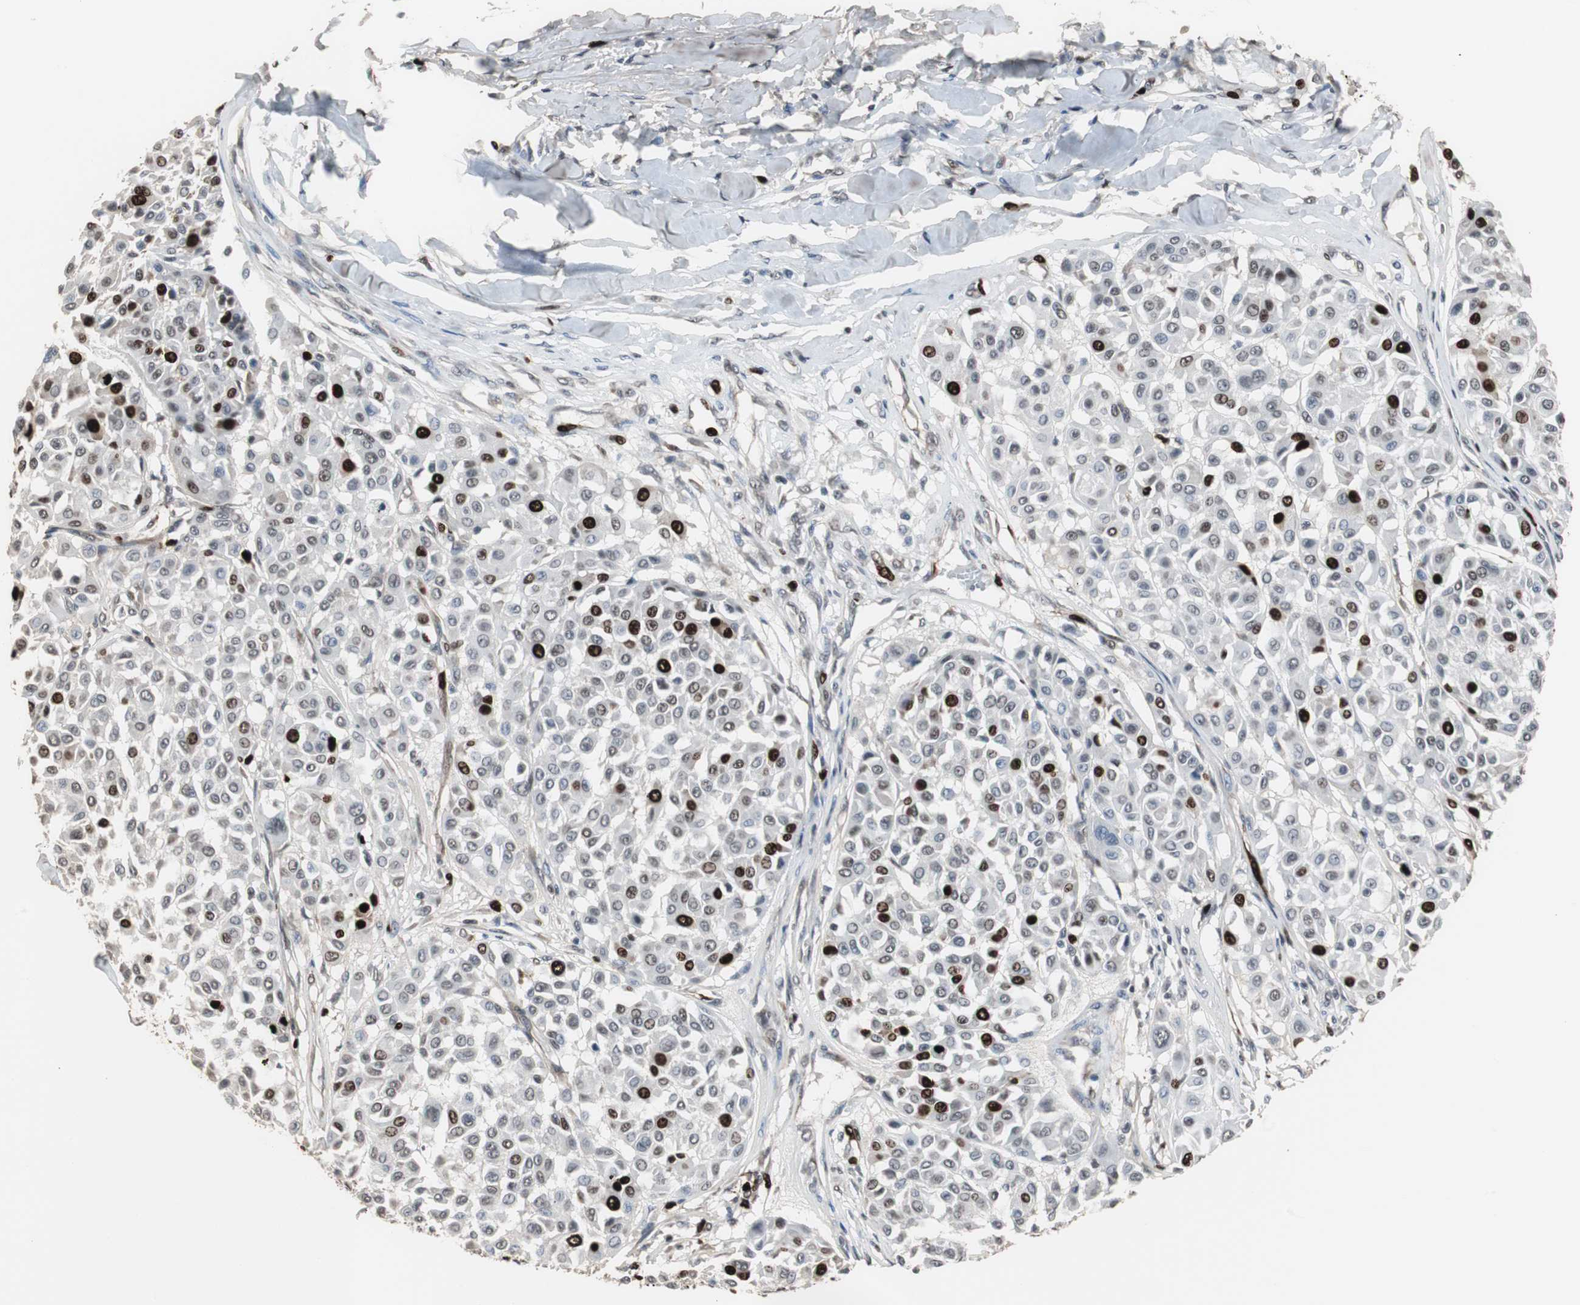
{"staining": {"intensity": "strong", "quantity": "<25%", "location": "nuclear"}, "tissue": "melanoma", "cell_type": "Tumor cells", "image_type": "cancer", "snomed": [{"axis": "morphology", "description": "Malignant melanoma, Metastatic site"}, {"axis": "topography", "description": "Soft tissue"}], "caption": "A brown stain shows strong nuclear positivity of a protein in human malignant melanoma (metastatic site) tumor cells.", "gene": "TOP2A", "patient": {"sex": "male", "age": 41}}